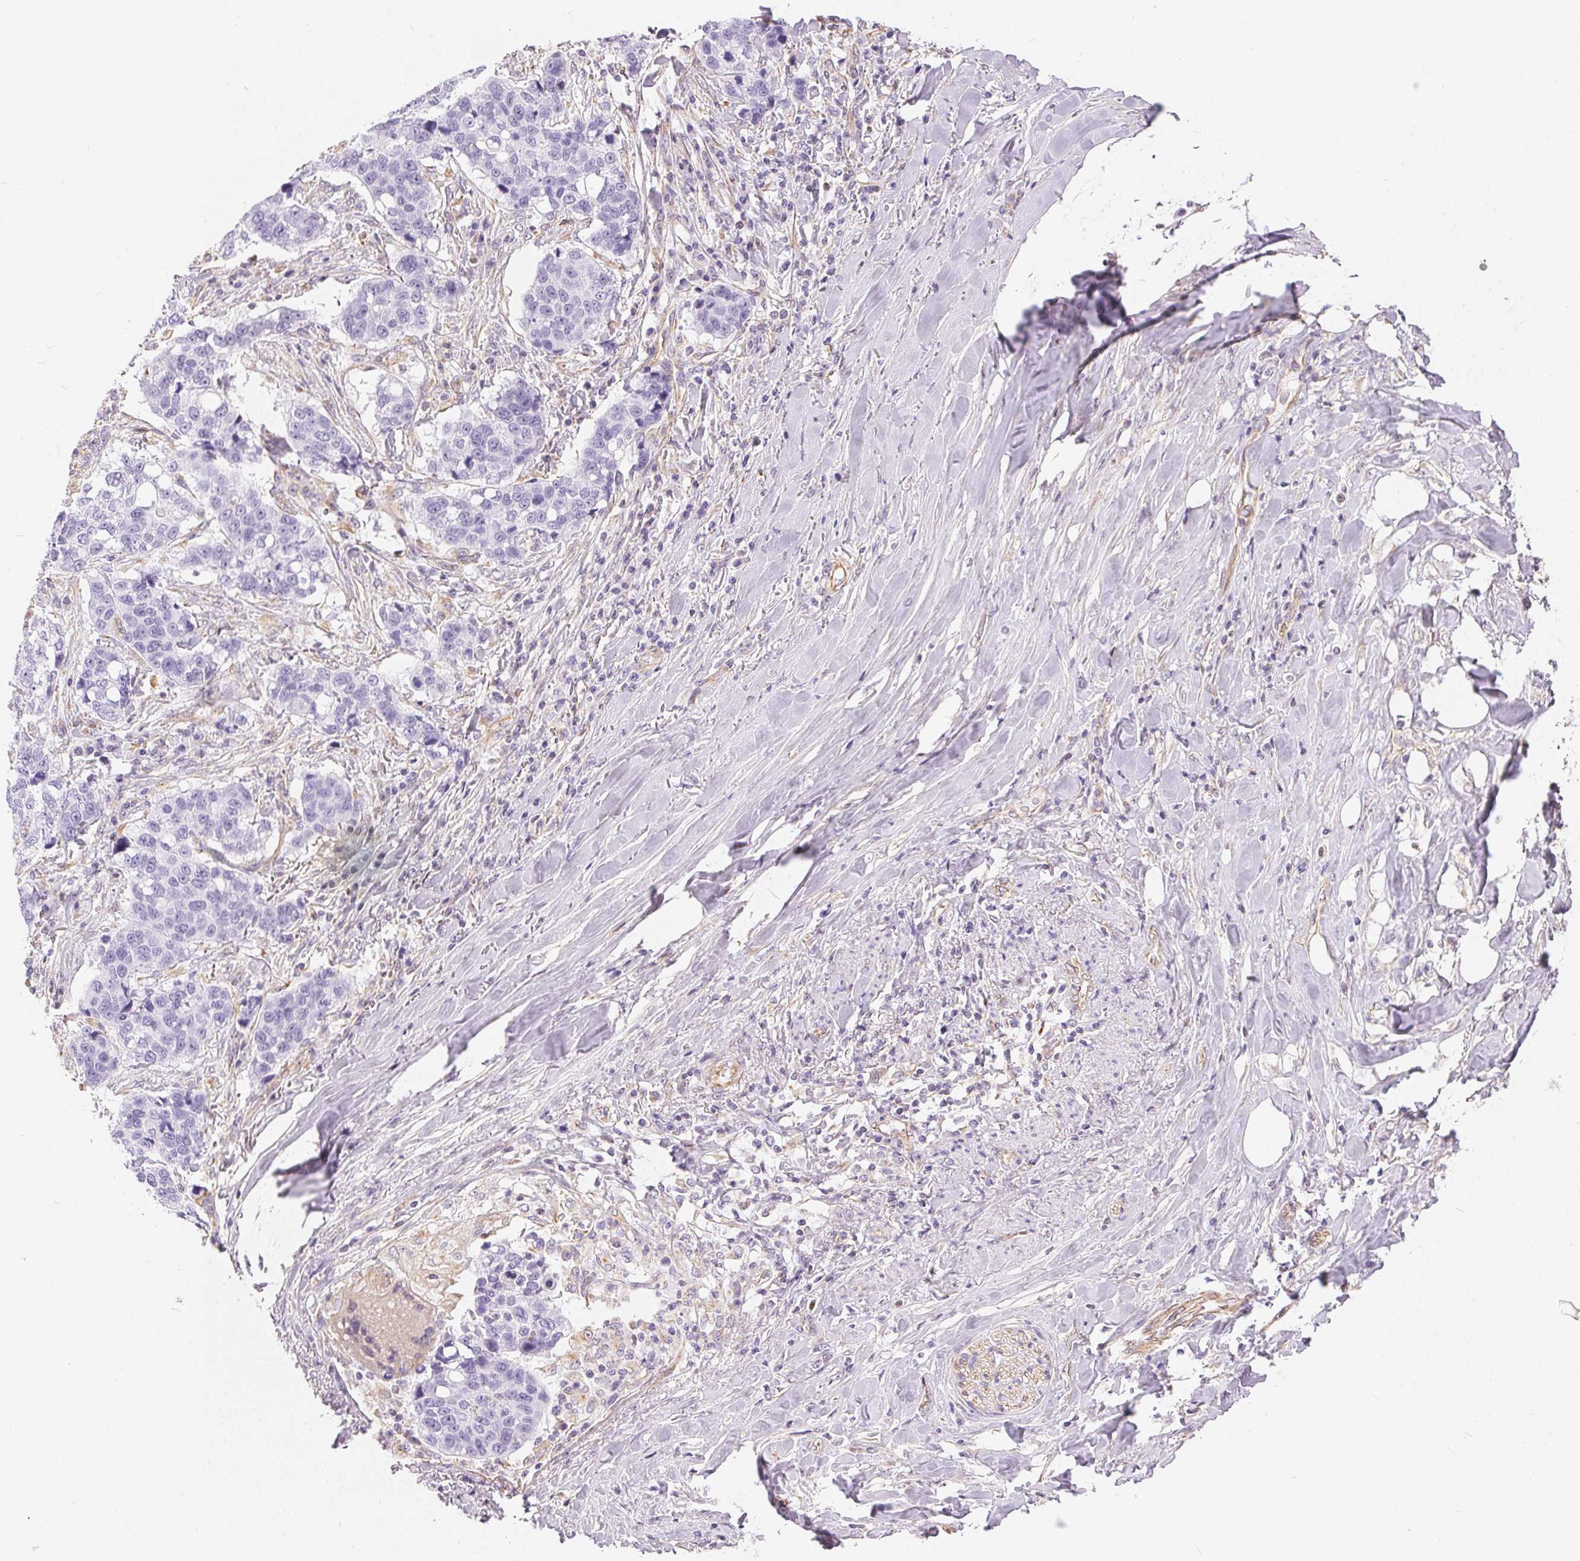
{"staining": {"intensity": "negative", "quantity": "none", "location": "none"}, "tissue": "lung cancer", "cell_type": "Tumor cells", "image_type": "cancer", "snomed": [{"axis": "morphology", "description": "Squamous cell carcinoma, NOS"}, {"axis": "topography", "description": "Lymph node"}, {"axis": "topography", "description": "Lung"}], "caption": "Squamous cell carcinoma (lung) was stained to show a protein in brown. There is no significant expression in tumor cells.", "gene": "GFAP", "patient": {"sex": "male", "age": 61}}